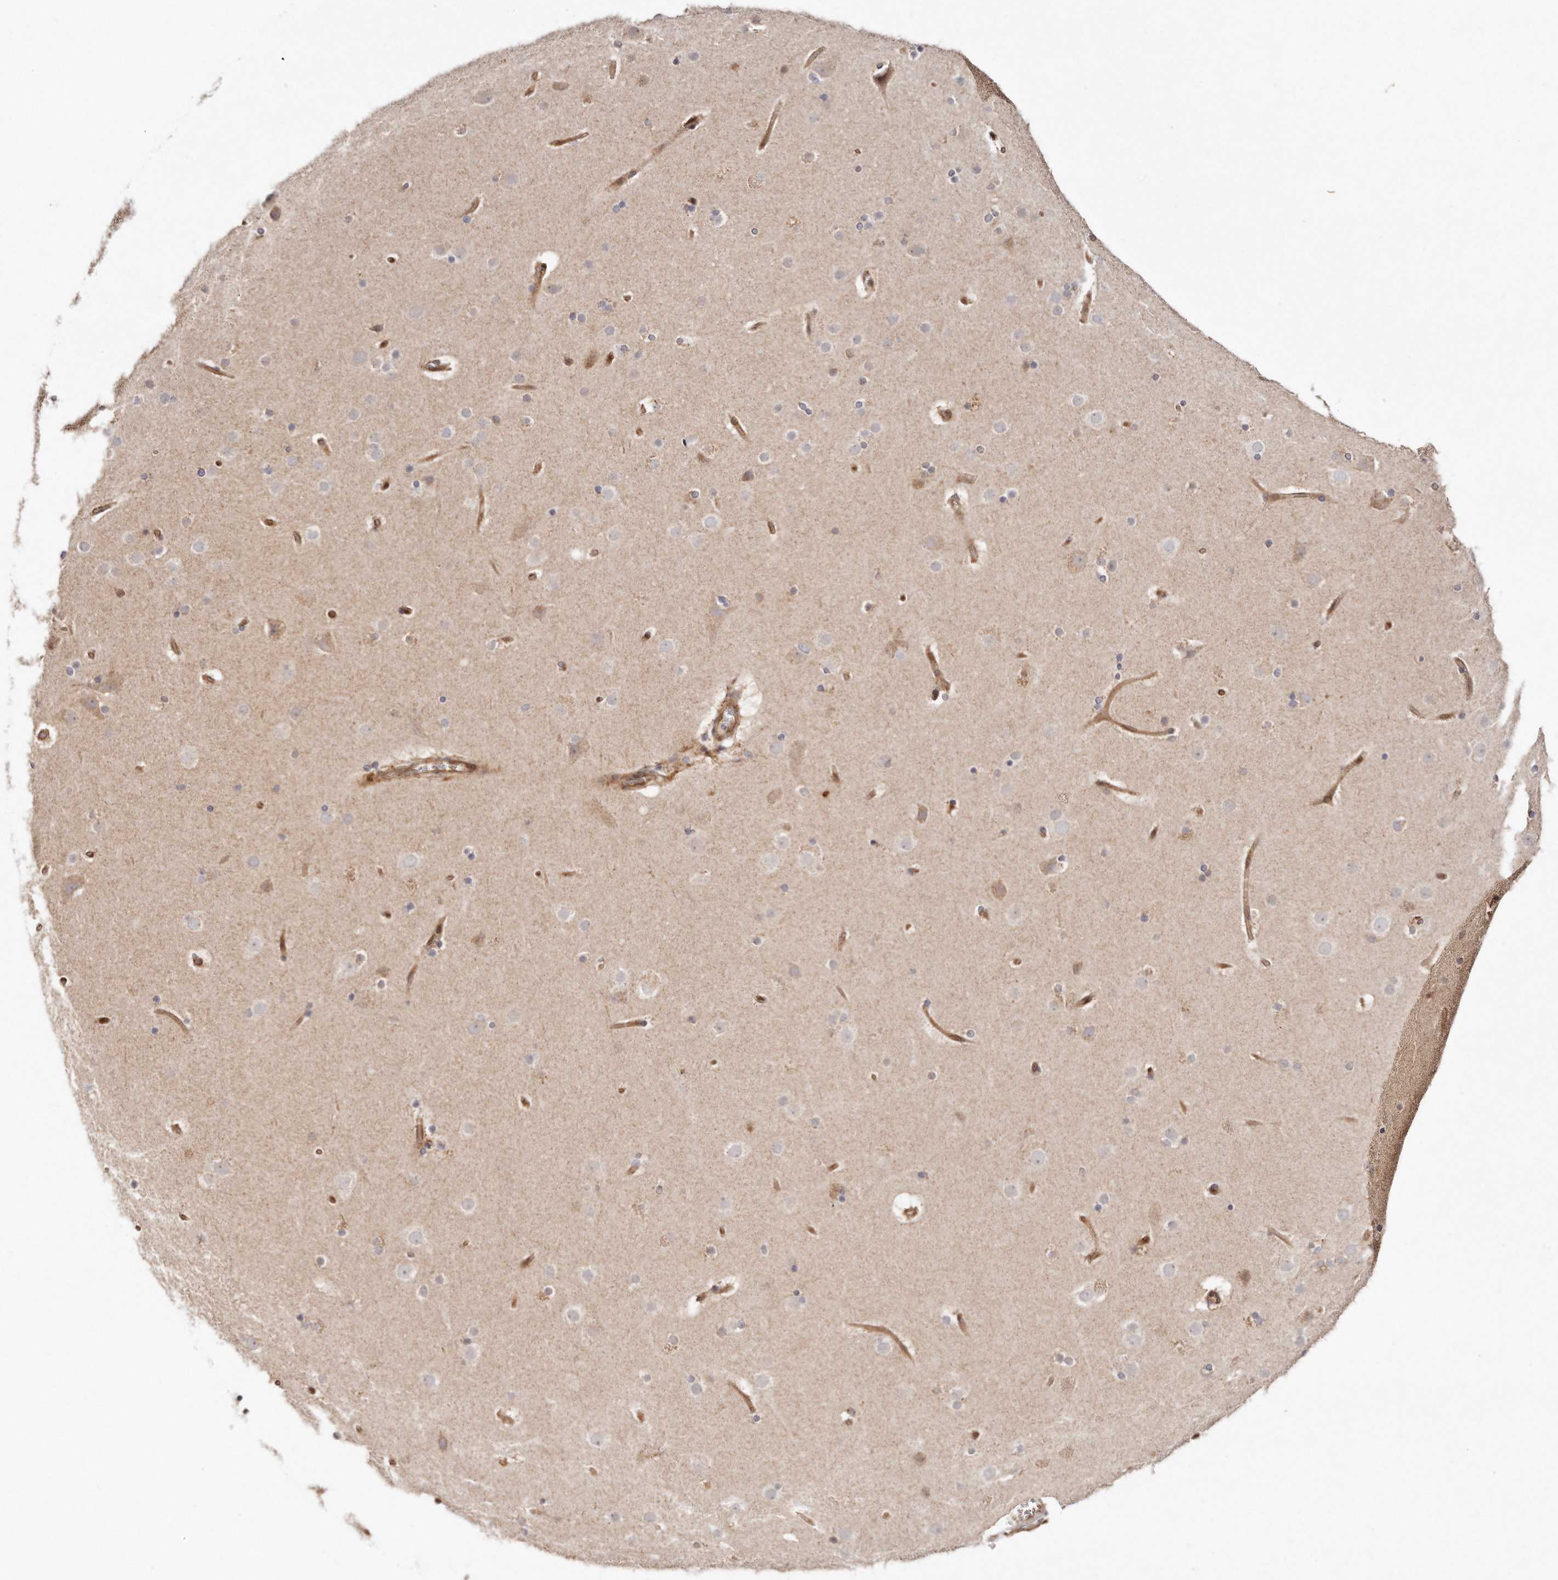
{"staining": {"intensity": "moderate", "quantity": ">75%", "location": "cytoplasmic/membranous"}, "tissue": "cerebral cortex", "cell_type": "Endothelial cells", "image_type": "normal", "snomed": [{"axis": "morphology", "description": "Normal tissue, NOS"}, {"axis": "topography", "description": "Cerebral cortex"}], "caption": "Protein analysis of benign cerebral cortex displays moderate cytoplasmic/membranous positivity in approximately >75% of endothelial cells.", "gene": "GBP4", "patient": {"sex": "male", "age": 57}}